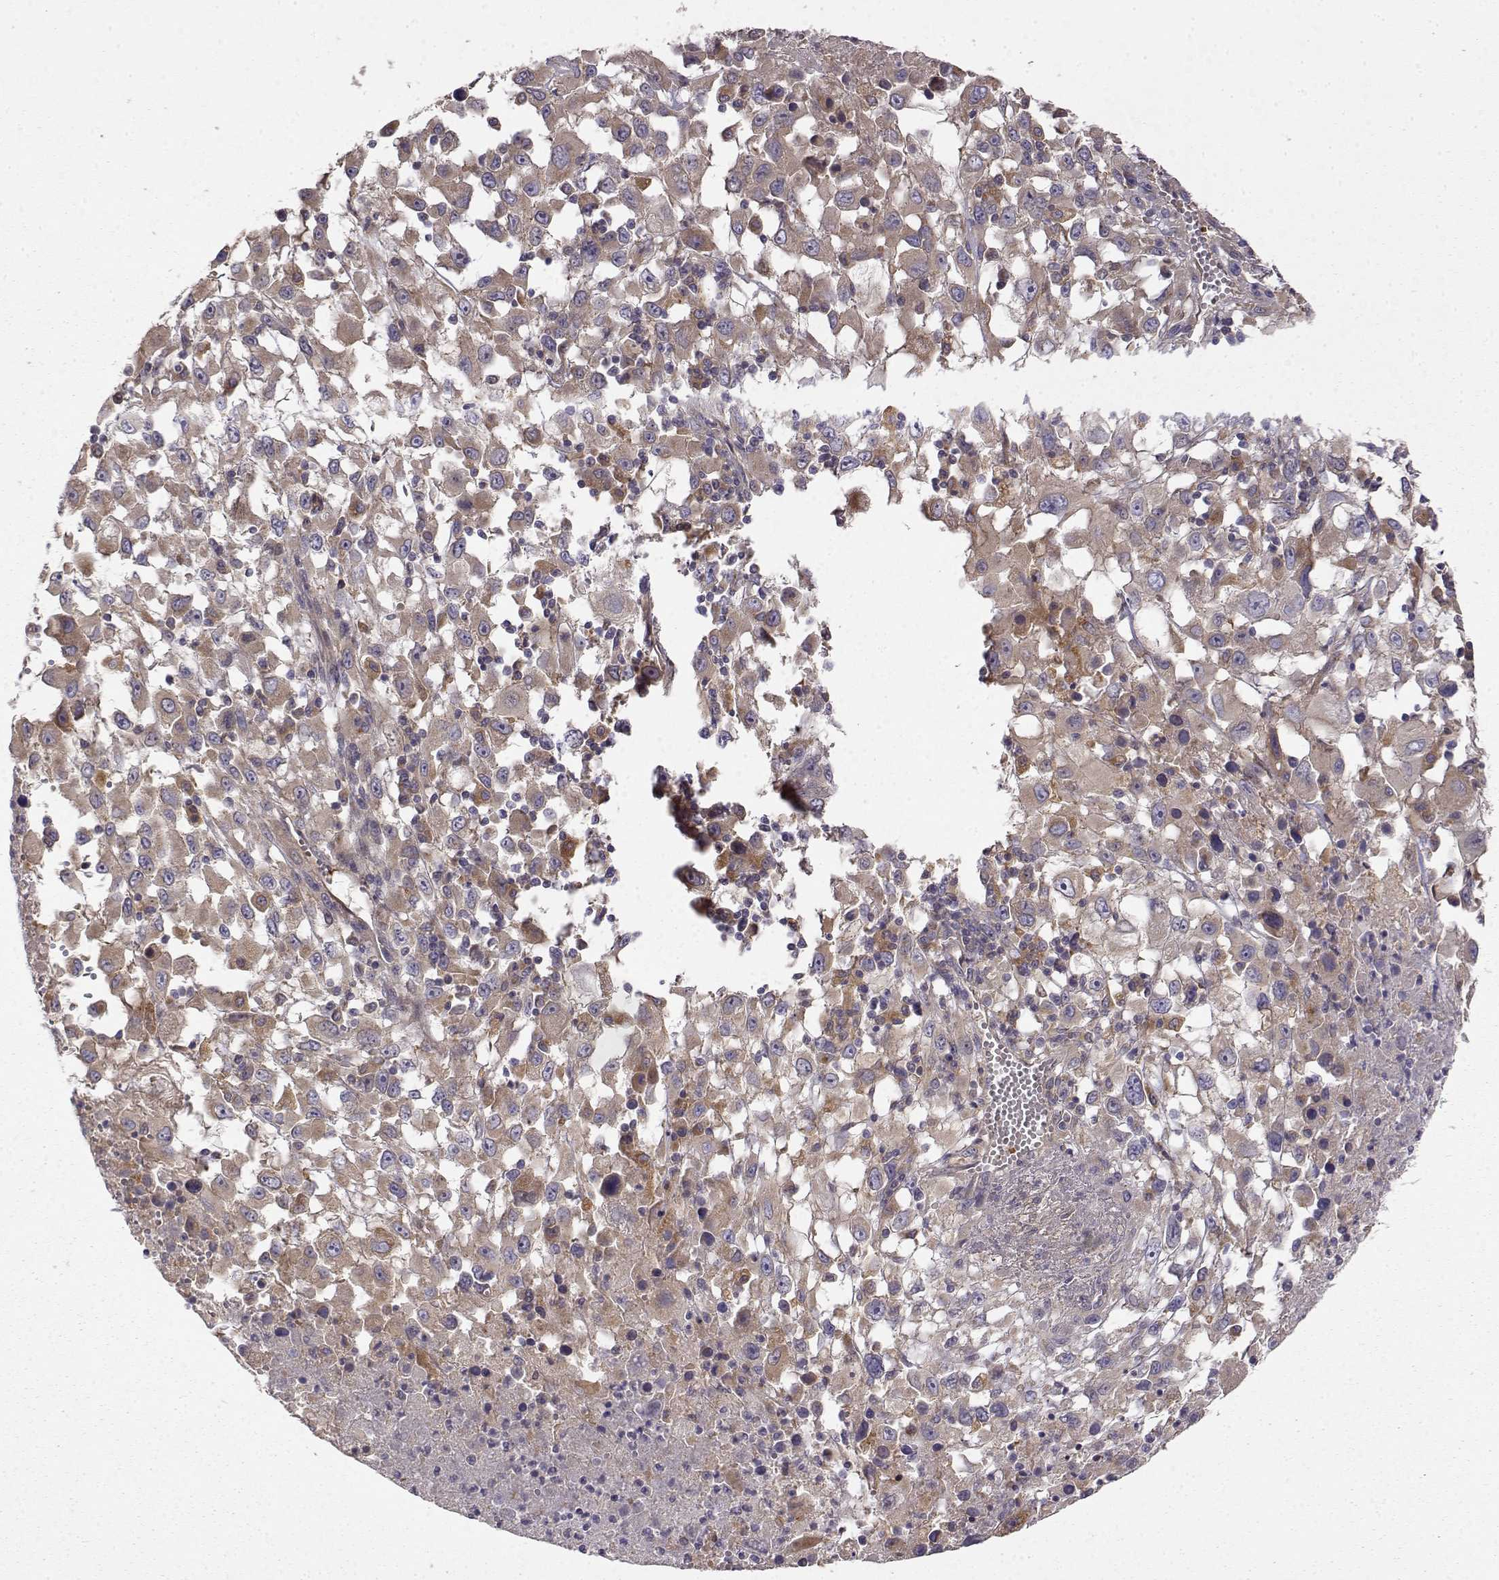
{"staining": {"intensity": "weak", "quantity": ">75%", "location": "cytoplasmic/membranous"}, "tissue": "melanoma", "cell_type": "Tumor cells", "image_type": "cancer", "snomed": [{"axis": "morphology", "description": "Malignant melanoma, Metastatic site"}, {"axis": "topography", "description": "Soft tissue"}], "caption": "This is an image of immunohistochemistry (IHC) staining of melanoma, which shows weak positivity in the cytoplasmic/membranous of tumor cells.", "gene": "CRIM1", "patient": {"sex": "male", "age": 50}}